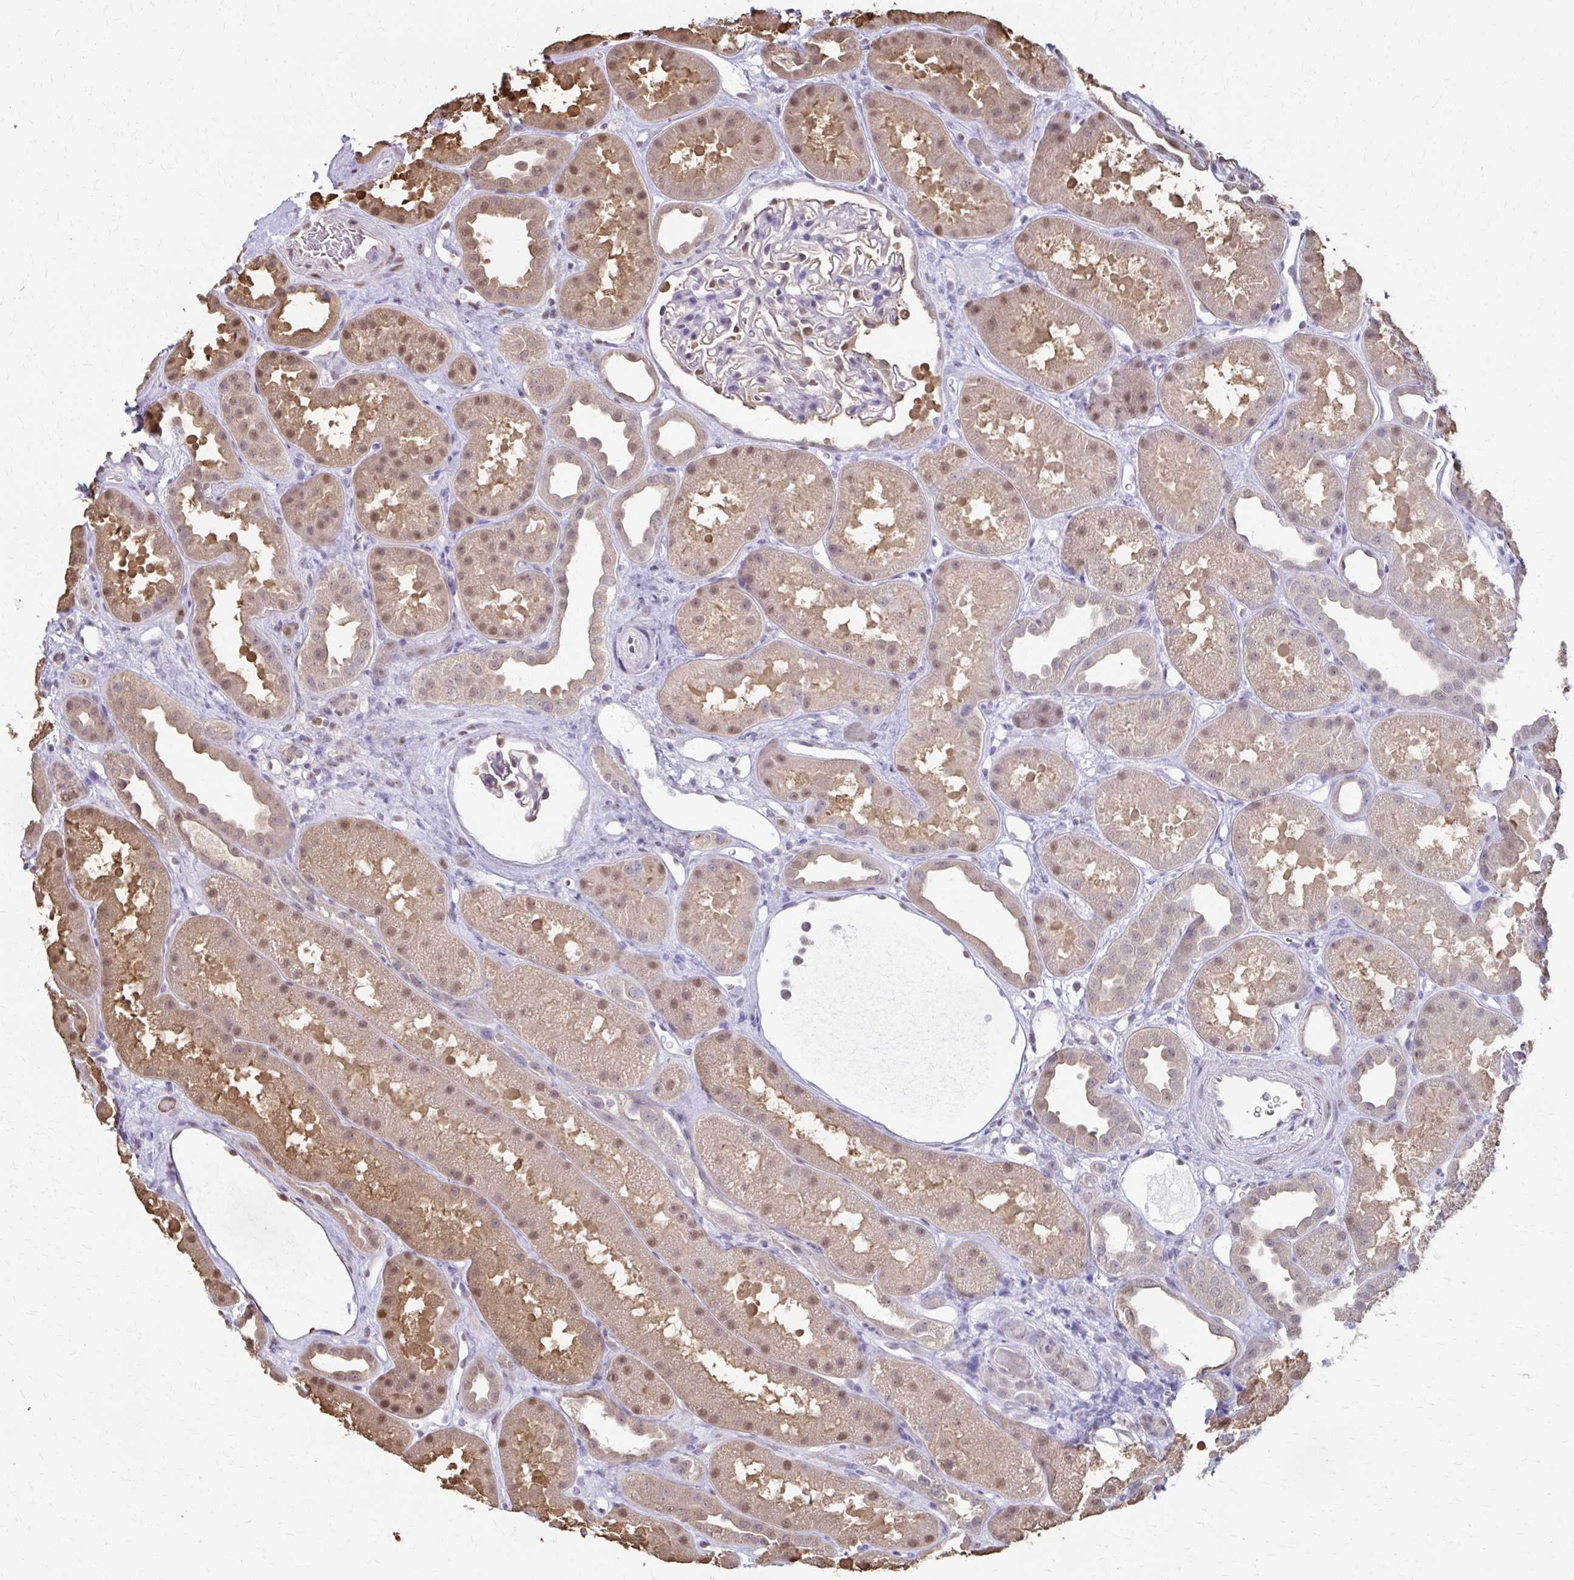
{"staining": {"intensity": "weak", "quantity": "<25%", "location": "nuclear"}, "tissue": "kidney", "cell_type": "Cells in glomeruli", "image_type": "normal", "snomed": [{"axis": "morphology", "description": "Normal tissue, NOS"}, {"axis": "topography", "description": "Kidney"}], "caption": "Immunohistochemistry image of benign kidney: kidney stained with DAB displays no significant protein positivity in cells in glomeruli. The staining is performed using DAB (3,3'-diaminobenzidine) brown chromogen with nuclei counter-stained in using hematoxylin.", "gene": "ING4", "patient": {"sex": "male", "age": 61}}